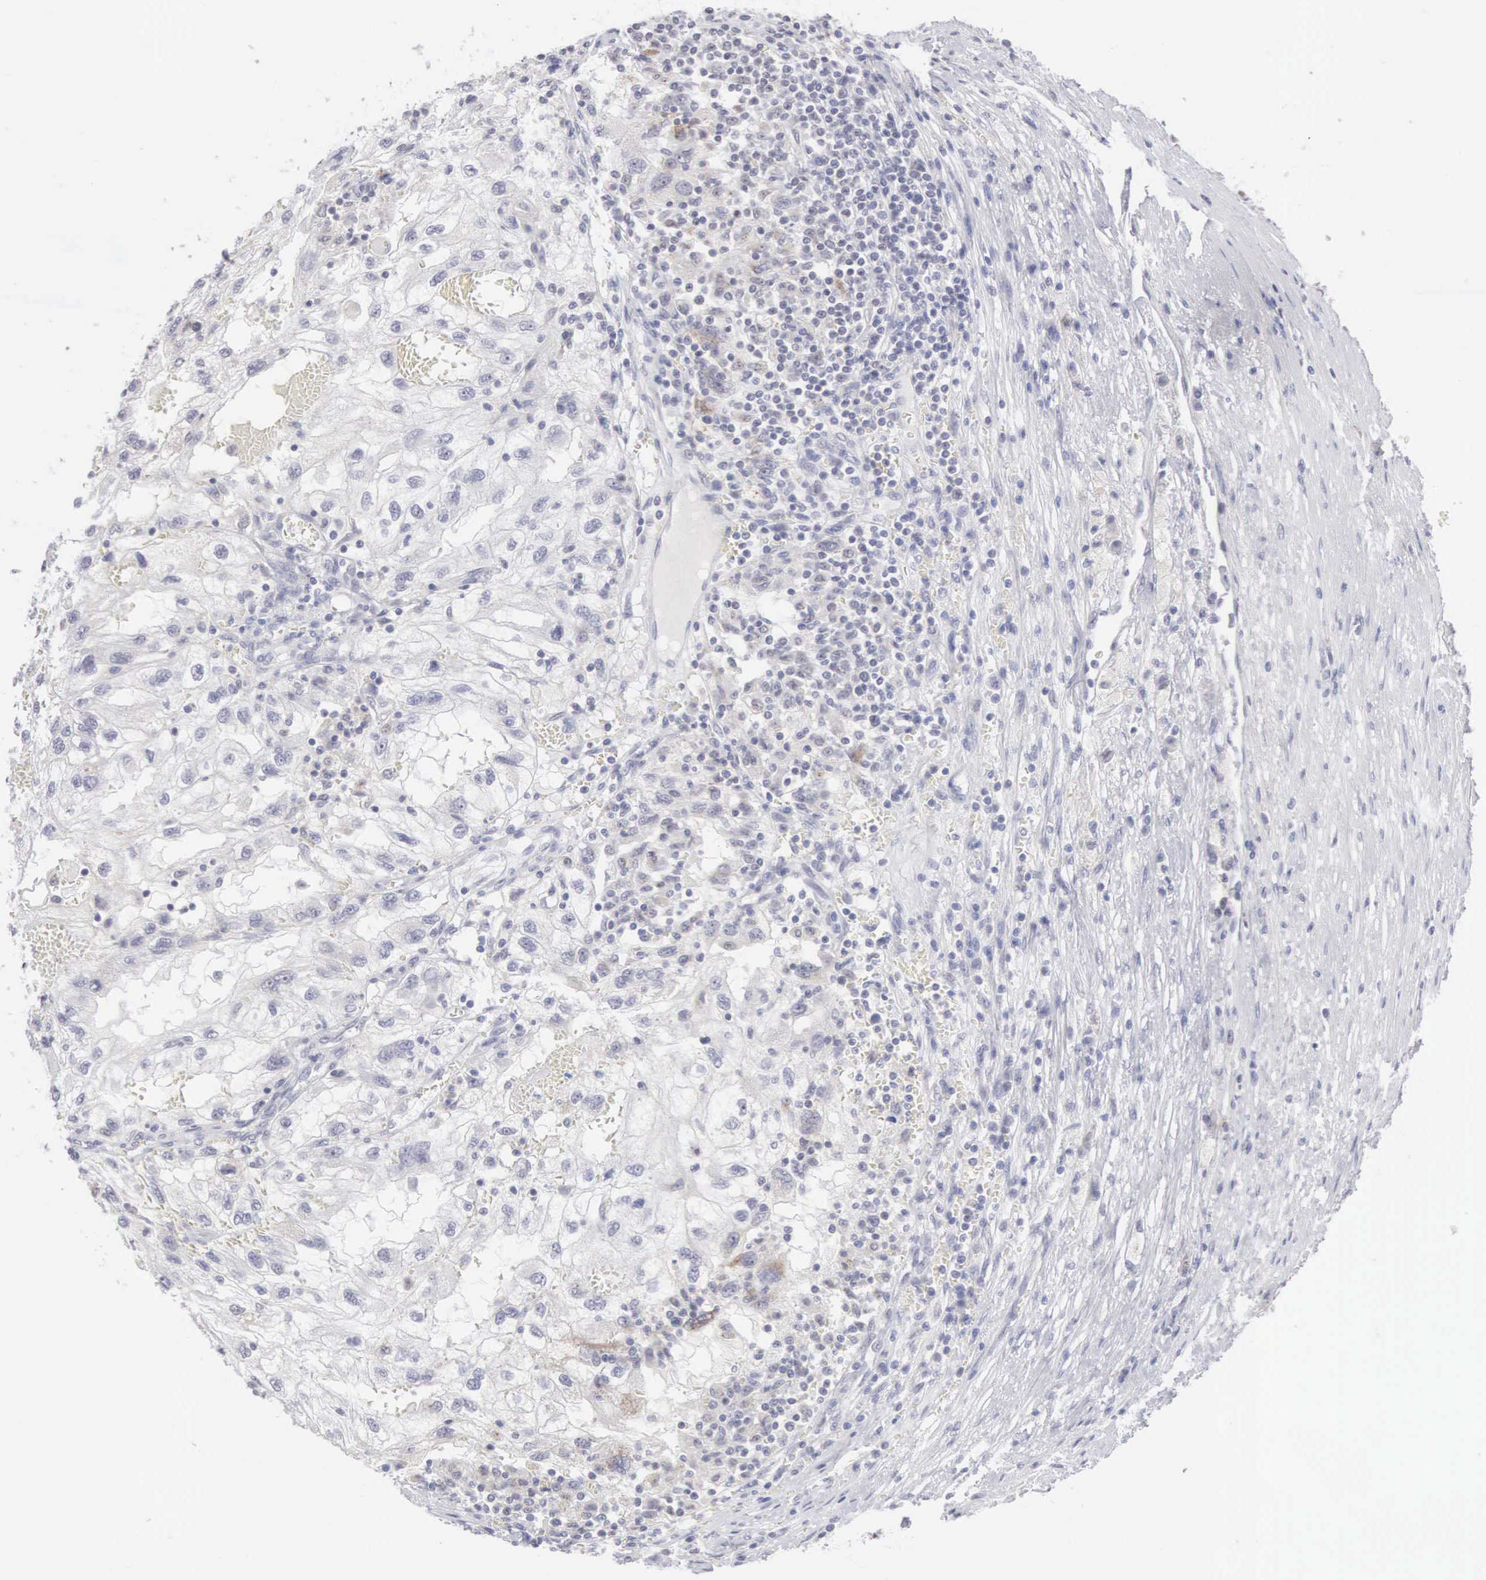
{"staining": {"intensity": "negative", "quantity": "none", "location": "none"}, "tissue": "renal cancer", "cell_type": "Tumor cells", "image_type": "cancer", "snomed": [{"axis": "morphology", "description": "Normal tissue, NOS"}, {"axis": "morphology", "description": "Adenocarcinoma, NOS"}, {"axis": "topography", "description": "Kidney"}], "caption": "DAB immunohistochemical staining of renal cancer (adenocarcinoma) shows no significant expression in tumor cells.", "gene": "MNAT1", "patient": {"sex": "male", "age": 71}}